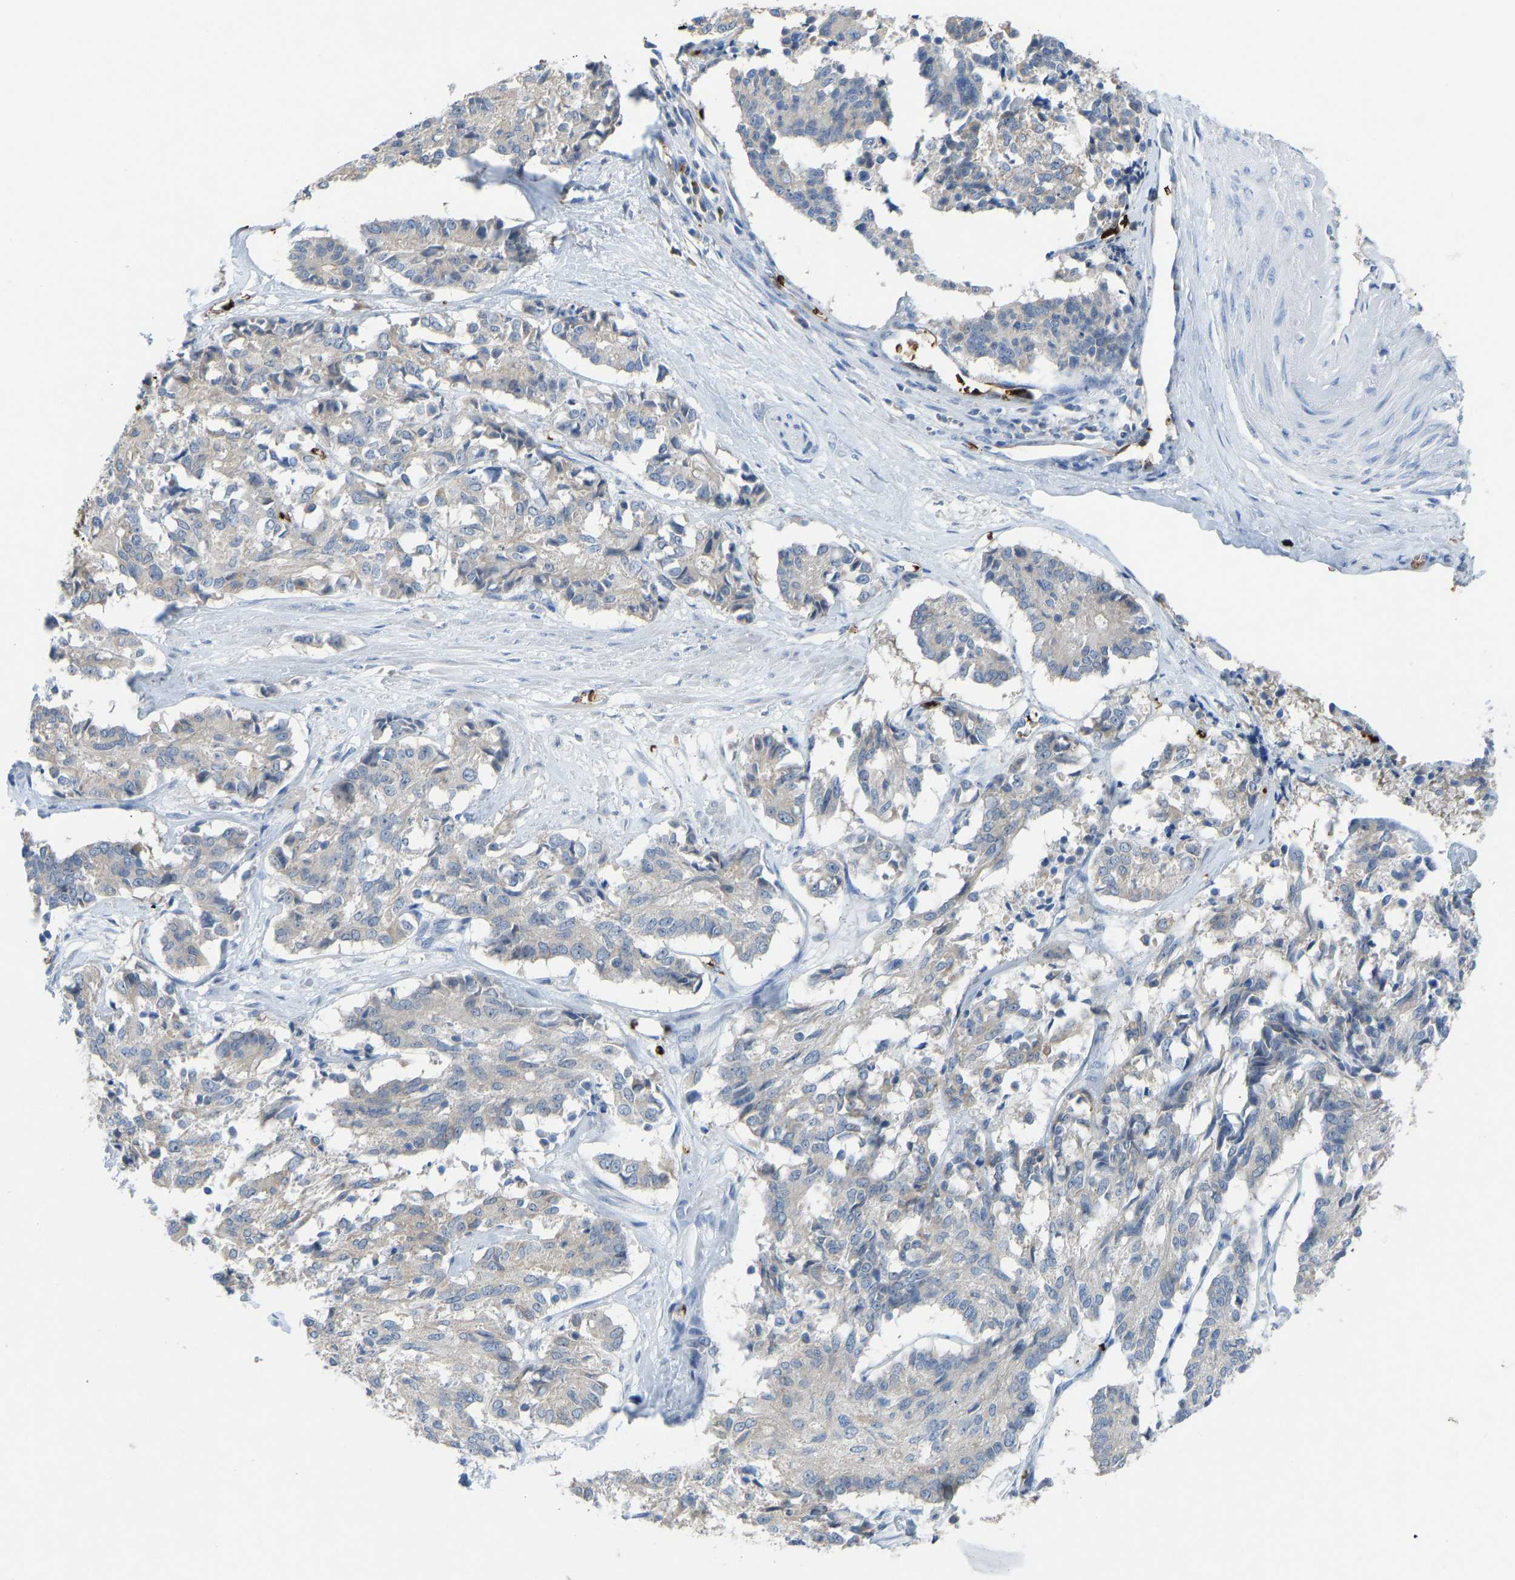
{"staining": {"intensity": "negative", "quantity": "none", "location": "none"}, "tissue": "cervical cancer", "cell_type": "Tumor cells", "image_type": "cancer", "snomed": [{"axis": "morphology", "description": "Squamous cell carcinoma, NOS"}, {"axis": "topography", "description": "Cervix"}], "caption": "Protein analysis of cervical cancer (squamous cell carcinoma) demonstrates no significant positivity in tumor cells.", "gene": "PIGS", "patient": {"sex": "female", "age": 35}}